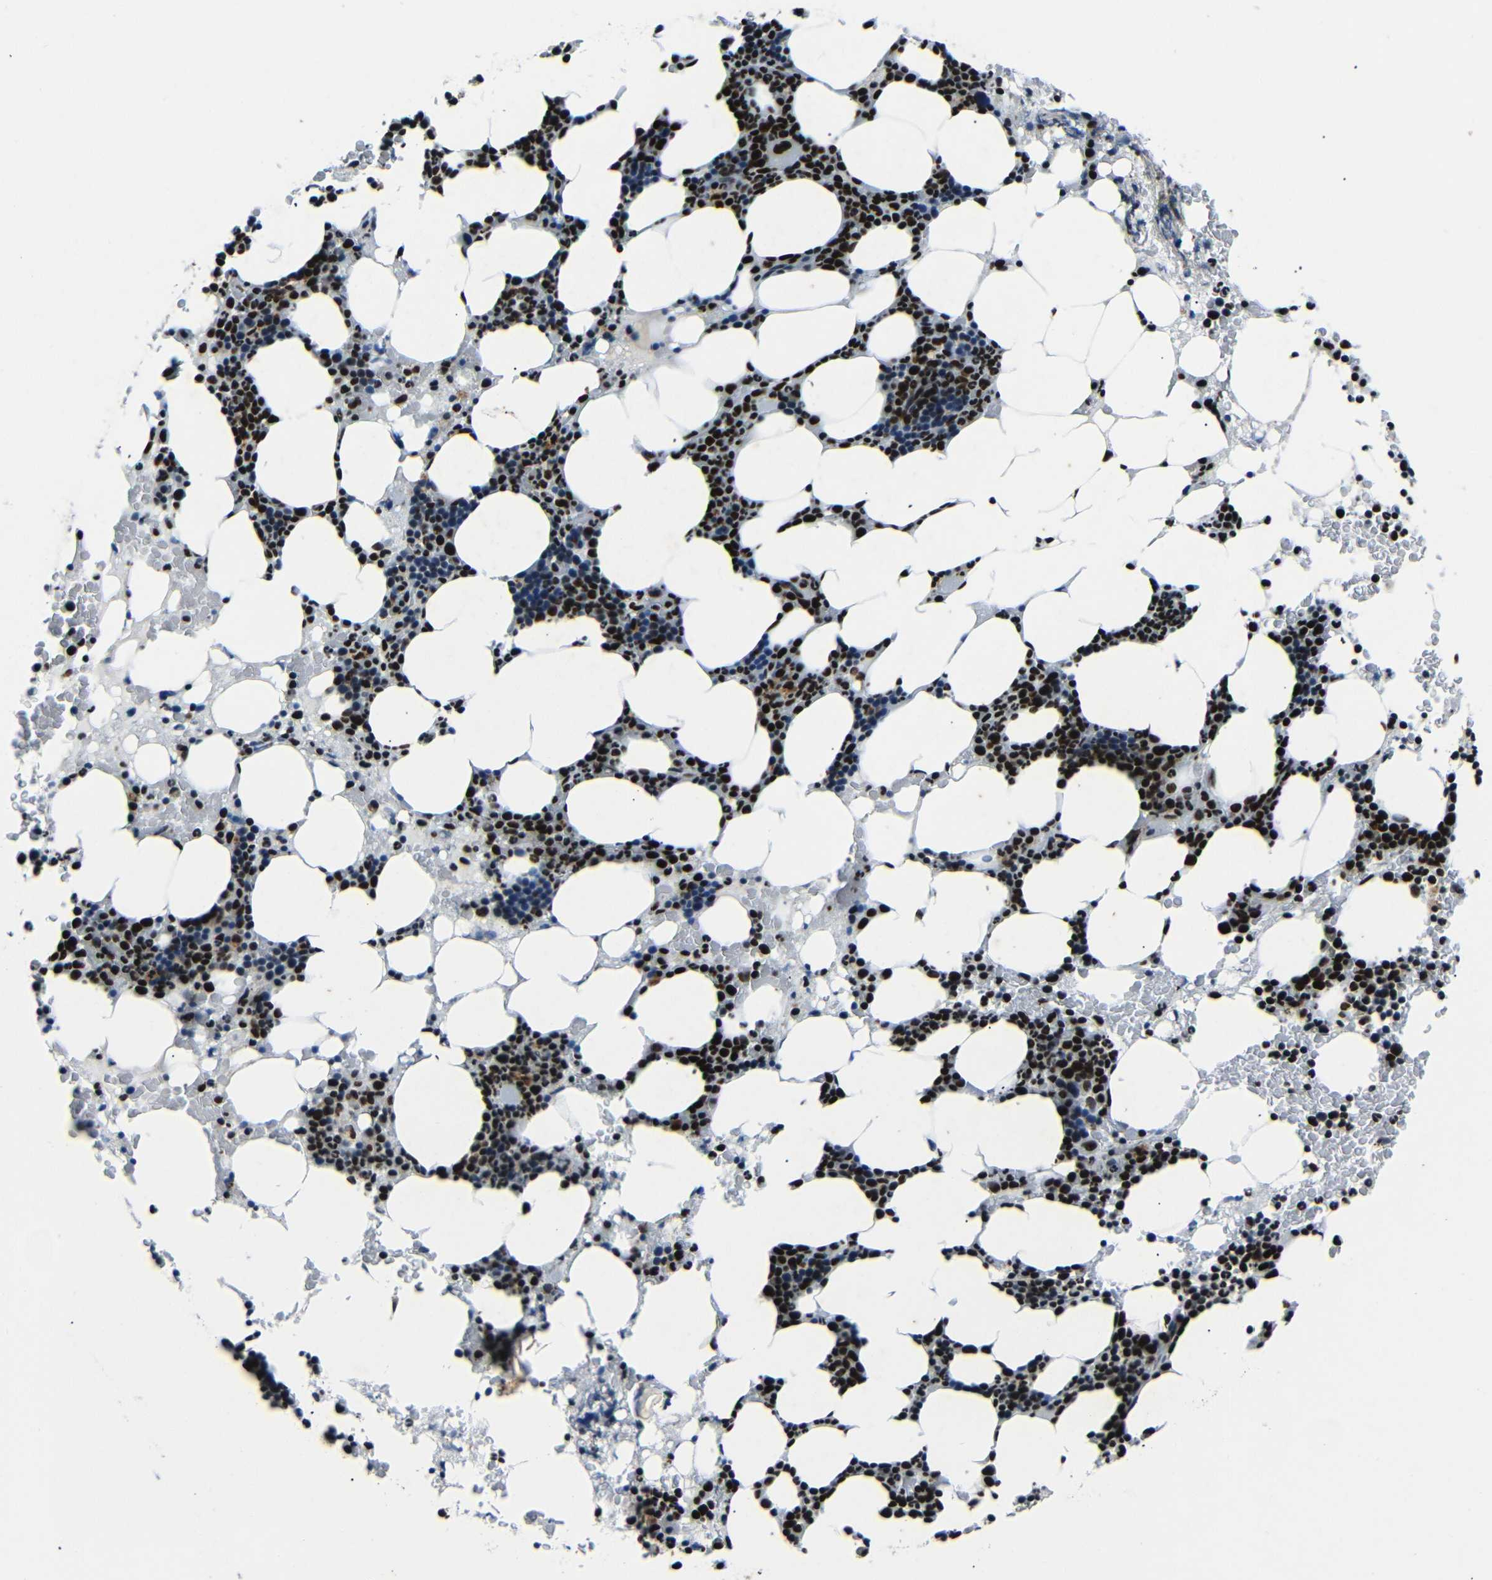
{"staining": {"intensity": "strong", "quantity": ">75%", "location": "nuclear"}, "tissue": "bone marrow", "cell_type": "Hematopoietic cells", "image_type": "normal", "snomed": [{"axis": "morphology", "description": "Normal tissue, NOS"}, {"axis": "morphology", "description": "Inflammation, NOS"}, {"axis": "topography", "description": "Bone marrow"}], "caption": "This image shows immunohistochemistry staining of unremarkable human bone marrow, with high strong nuclear positivity in approximately >75% of hematopoietic cells.", "gene": "SRSF1", "patient": {"sex": "female", "age": 84}}